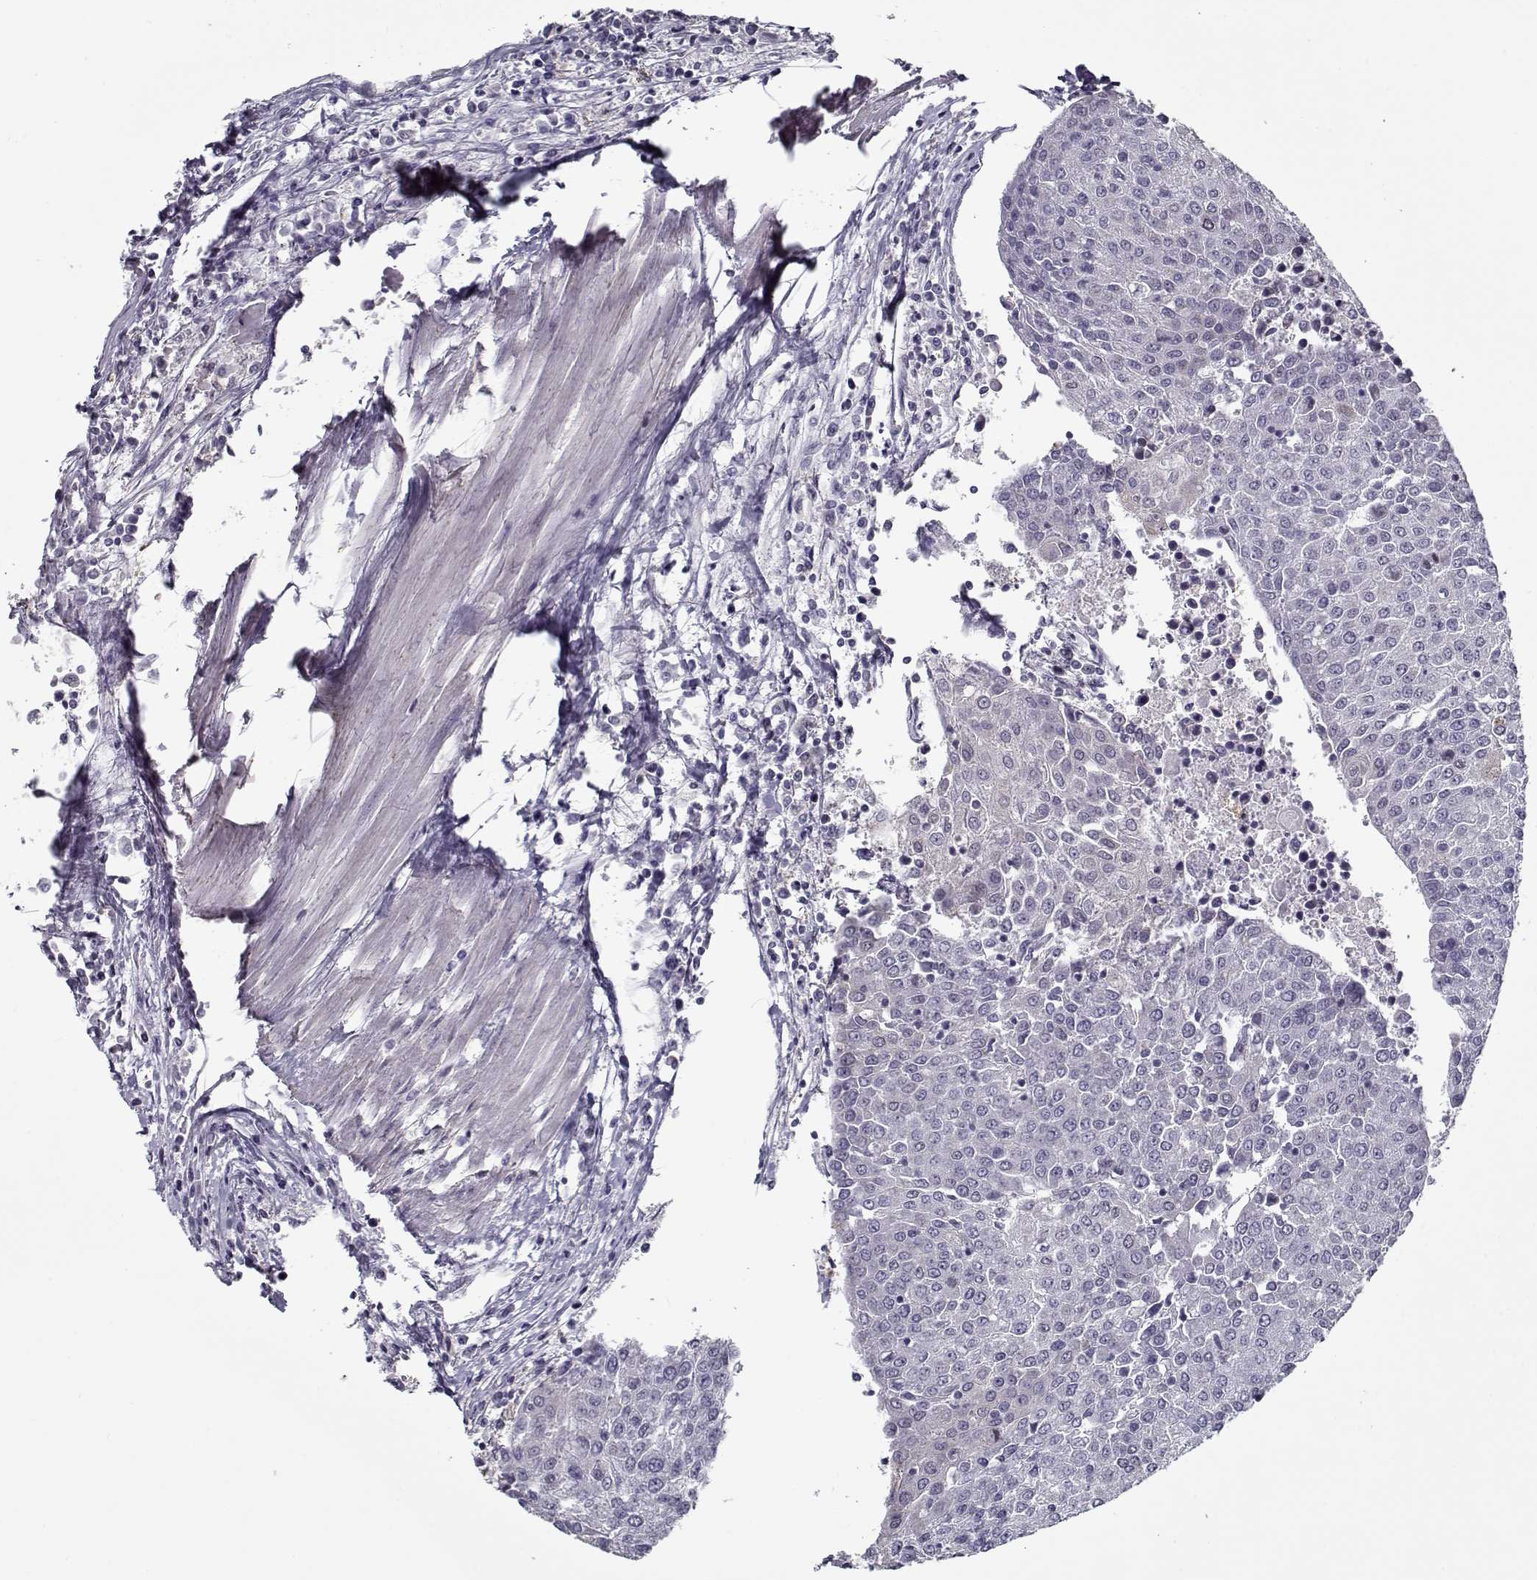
{"staining": {"intensity": "negative", "quantity": "none", "location": "none"}, "tissue": "urothelial cancer", "cell_type": "Tumor cells", "image_type": "cancer", "snomed": [{"axis": "morphology", "description": "Urothelial carcinoma, High grade"}, {"axis": "topography", "description": "Urinary bladder"}], "caption": "Tumor cells are negative for brown protein staining in urothelial carcinoma (high-grade).", "gene": "SEC16B", "patient": {"sex": "female", "age": 85}}